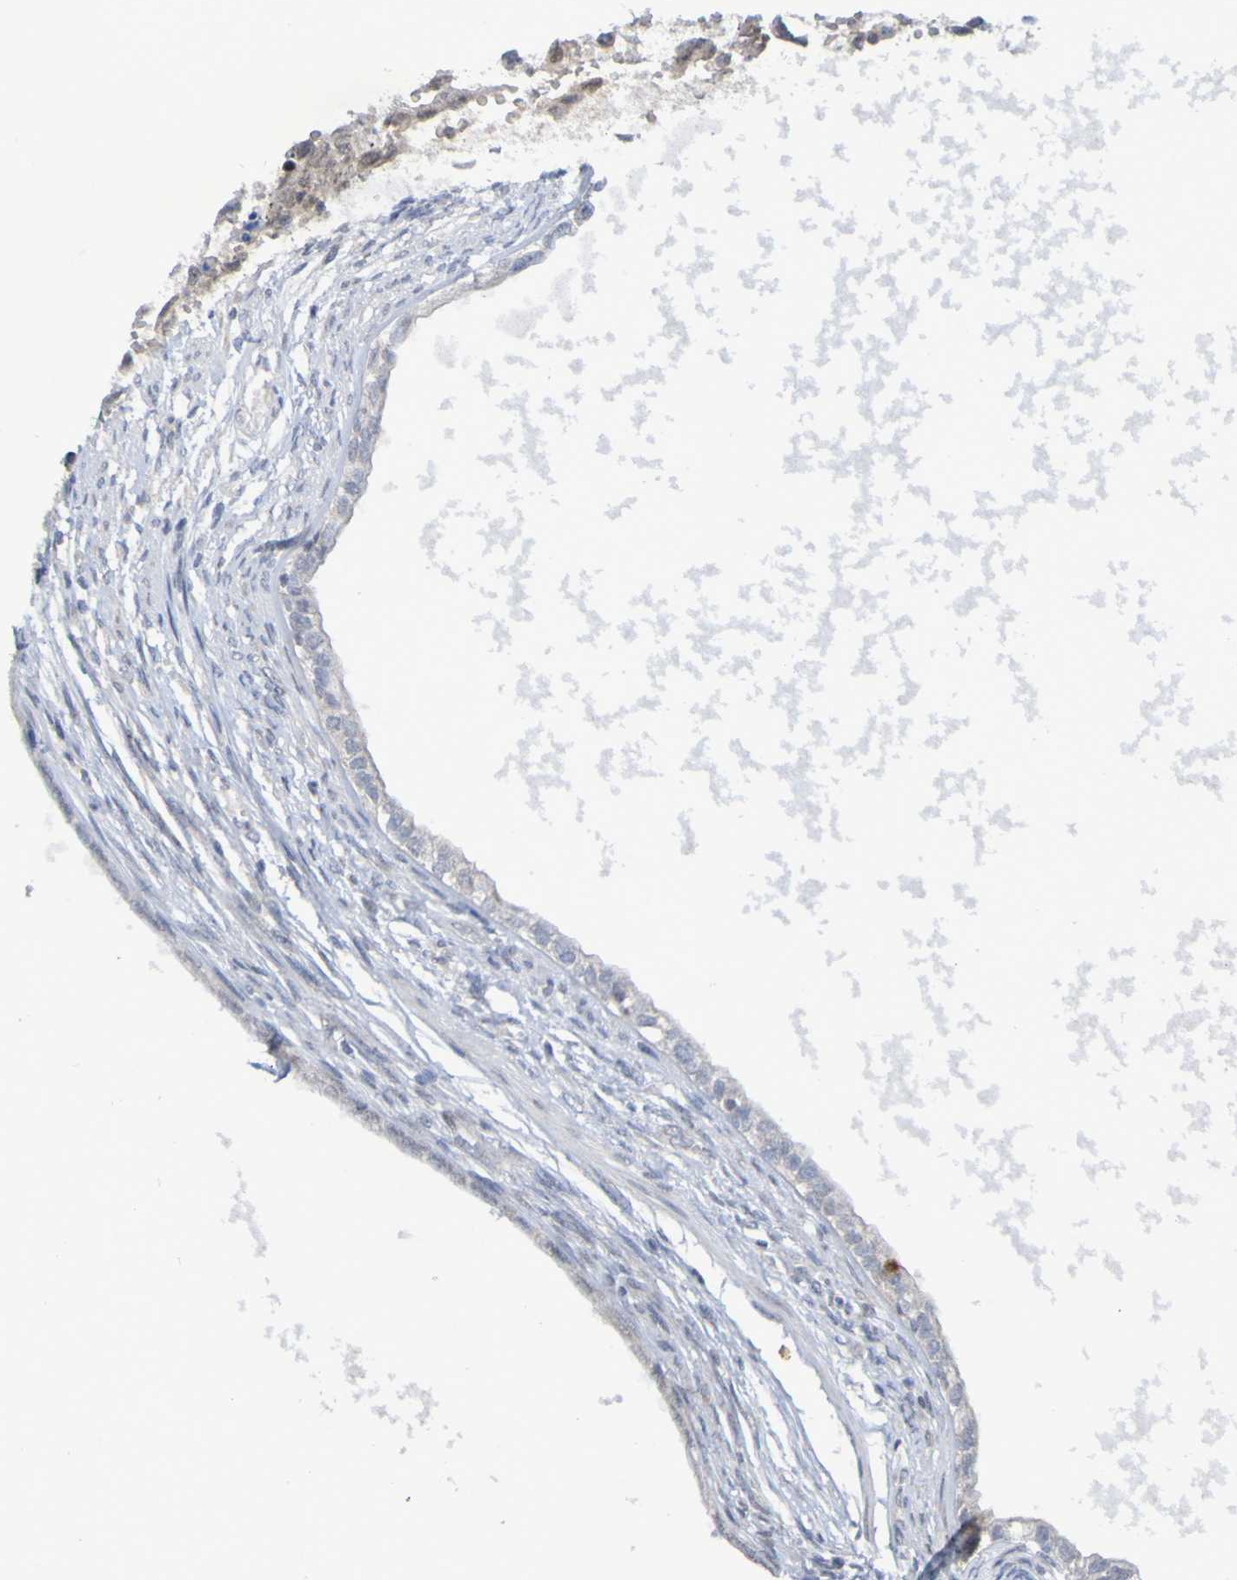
{"staining": {"intensity": "negative", "quantity": "none", "location": "none"}, "tissue": "testis cancer", "cell_type": "Tumor cells", "image_type": "cancer", "snomed": [{"axis": "morphology", "description": "Carcinoma, Embryonal, NOS"}, {"axis": "topography", "description": "Testis"}], "caption": "Immunohistochemistry (IHC) histopathology image of testis cancer (embryonal carcinoma) stained for a protein (brown), which reveals no positivity in tumor cells. The staining is performed using DAB (3,3'-diaminobenzidine) brown chromogen with nuclei counter-stained in using hematoxylin.", "gene": "ITLN1", "patient": {"sex": "male", "age": 26}}